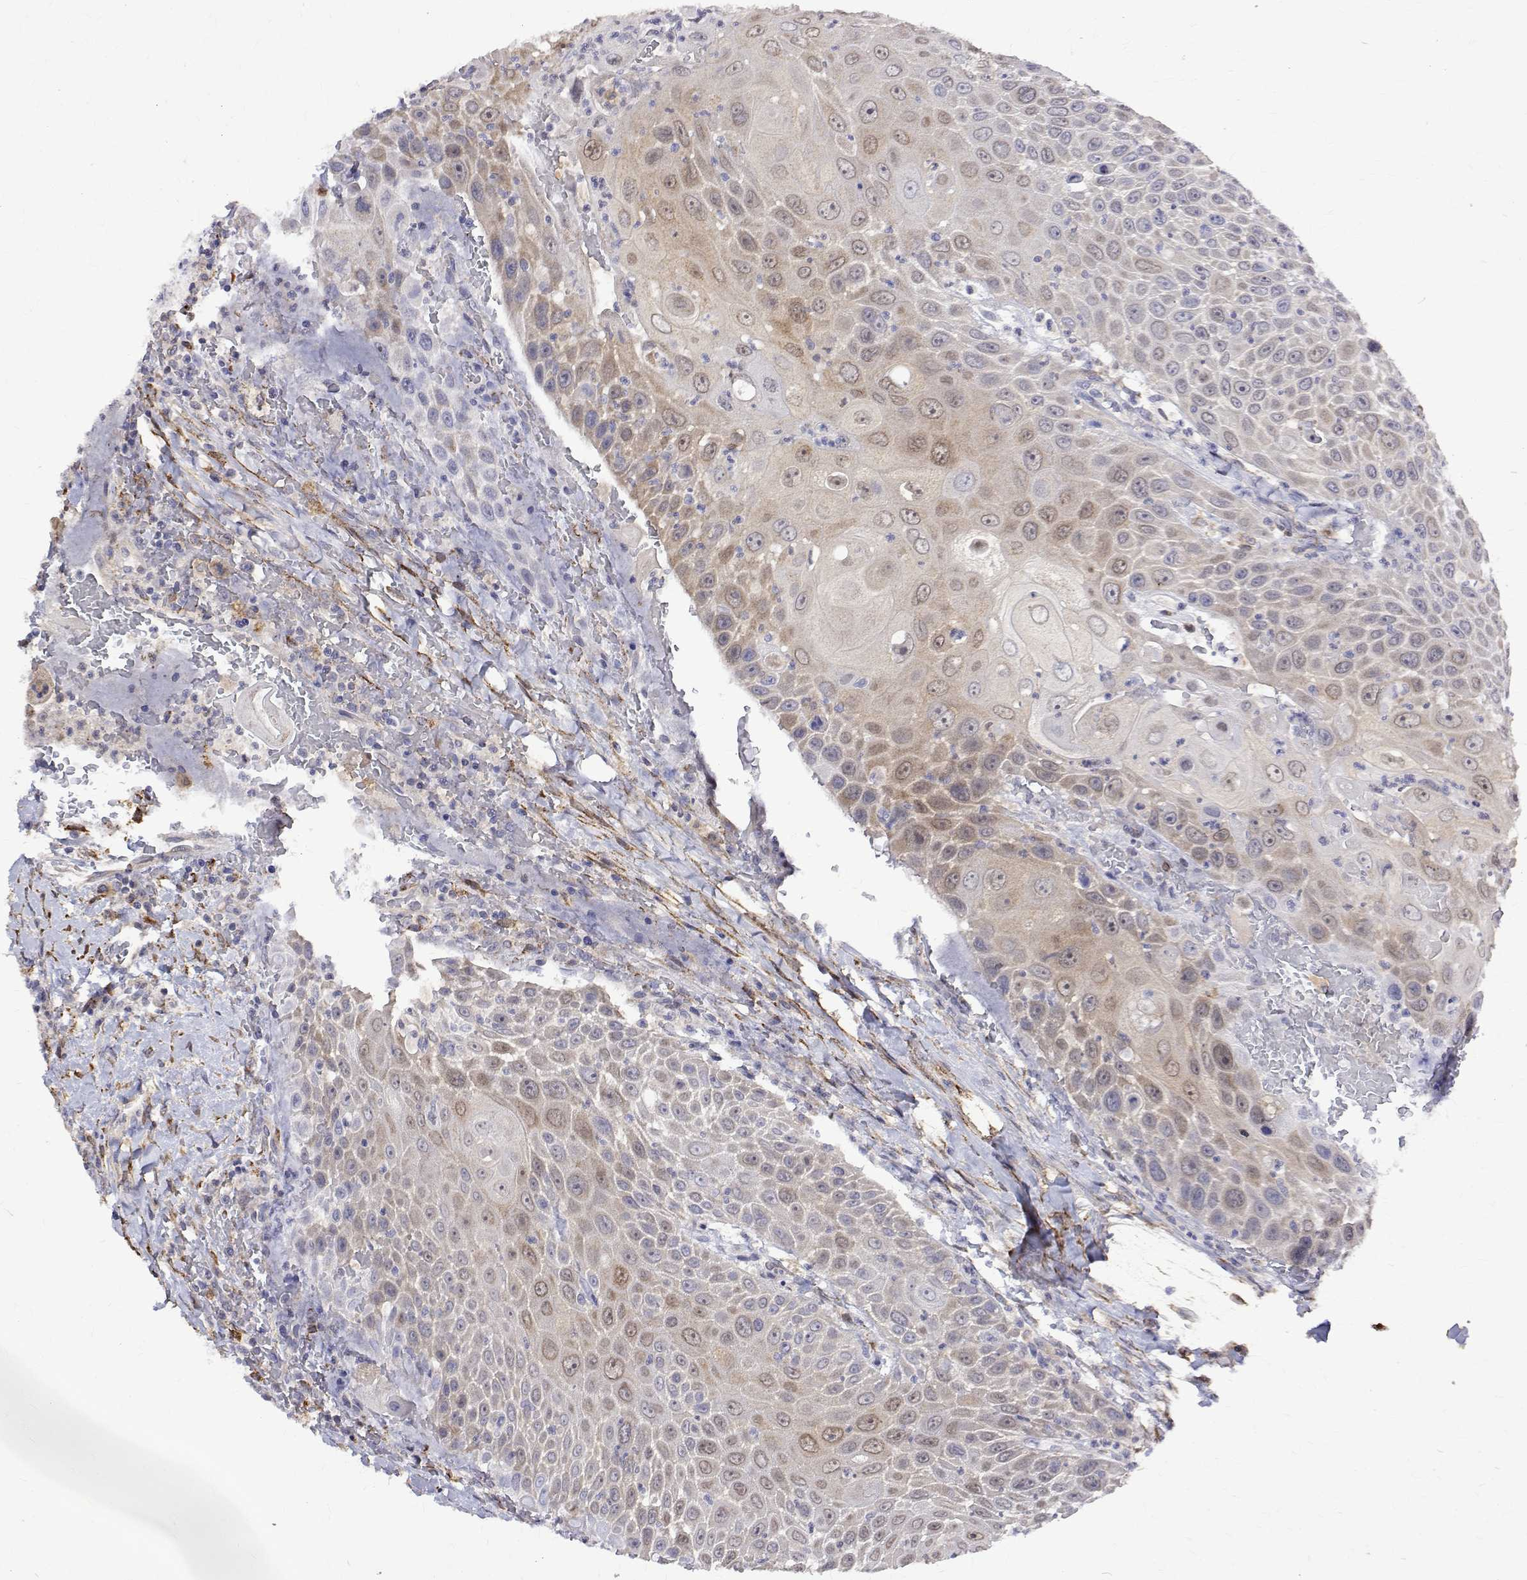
{"staining": {"intensity": "weak", "quantity": "25%-75%", "location": "cytoplasmic/membranous,nuclear"}, "tissue": "head and neck cancer", "cell_type": "Tumor cells", "image_type": "cancer", "snomed": [{"axis": "morphology", "description": "Squamous cell carcinoma, NOS"}, {"axis": "topography", "description": "Head-Neck"}], "caption": "Immunohistochemical staining of human squamous cell carcinoma (head and neck) exhibits weak cytoplasmic/membranous and nuclear protein expression in about 25%-75% of tumor cells. Using DAB (brown) and hematoxylin (blue) stains, captured at high magnification using brightfield microscopy.", "gene": "PADI1", "patient": {"sex": "male", "age": 69}}